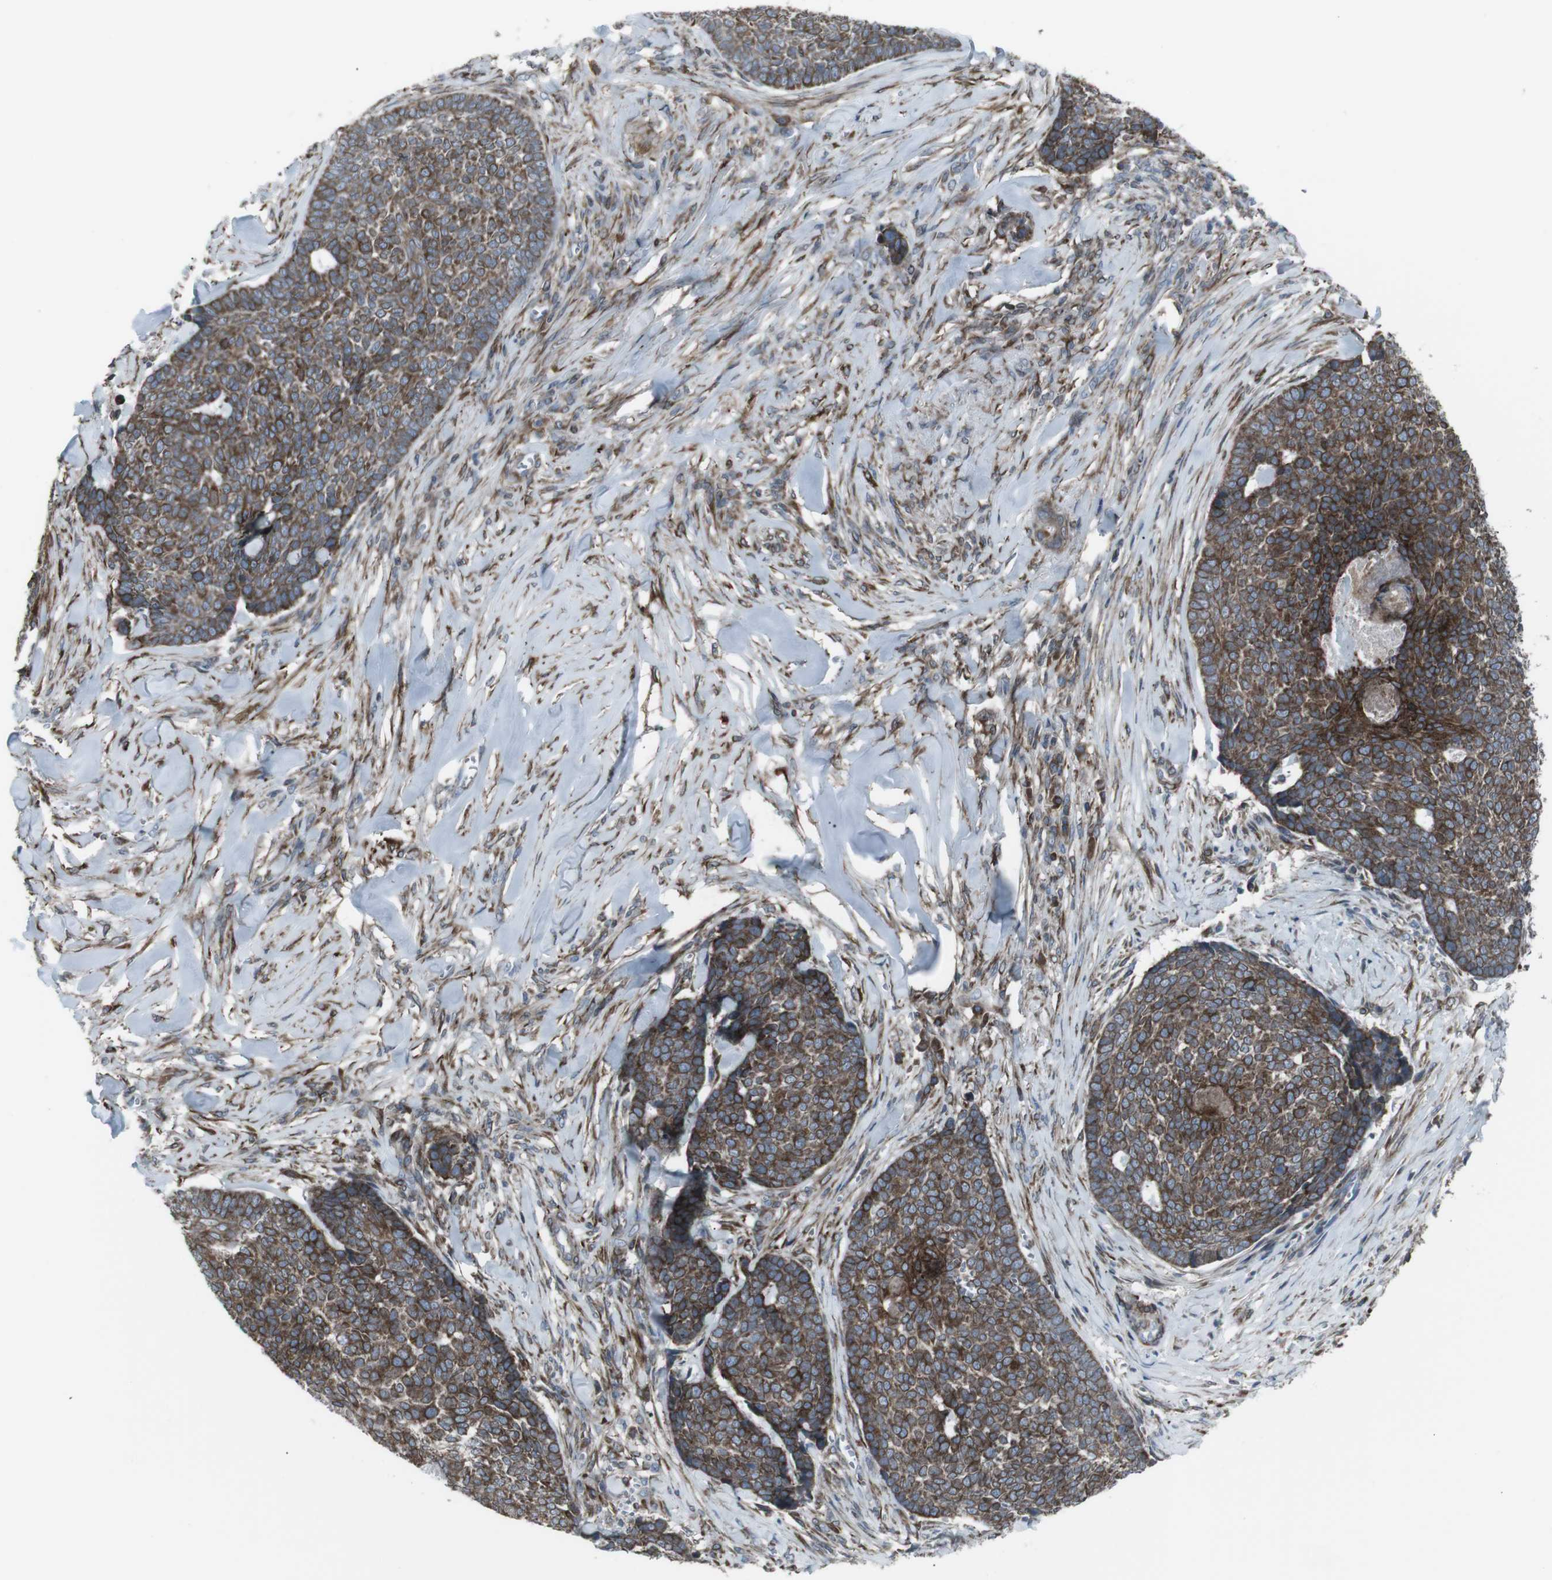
{"staining": {"intensity": "moderate", "quantity": "25%-75%", "location": "cytoplasmic/membranous"}, "tissue": "skin cancer", "cell_type": "Tumor cells", "image_type": "cancer", "snomed": [{"axis": "morphology", "description": "Basal cell carcinoma"}, {"axis": "topography", "description": "Skin"}], "caption": "Brown immunohistochemical staining in human basal cell carcinoma (skin) demonstrates moderate cytoplasmic/membranous positivity in approximately 25%-75% of tumor cells.", "gene": "LNPK", "patient": {"sex": "male", "age": 84}}